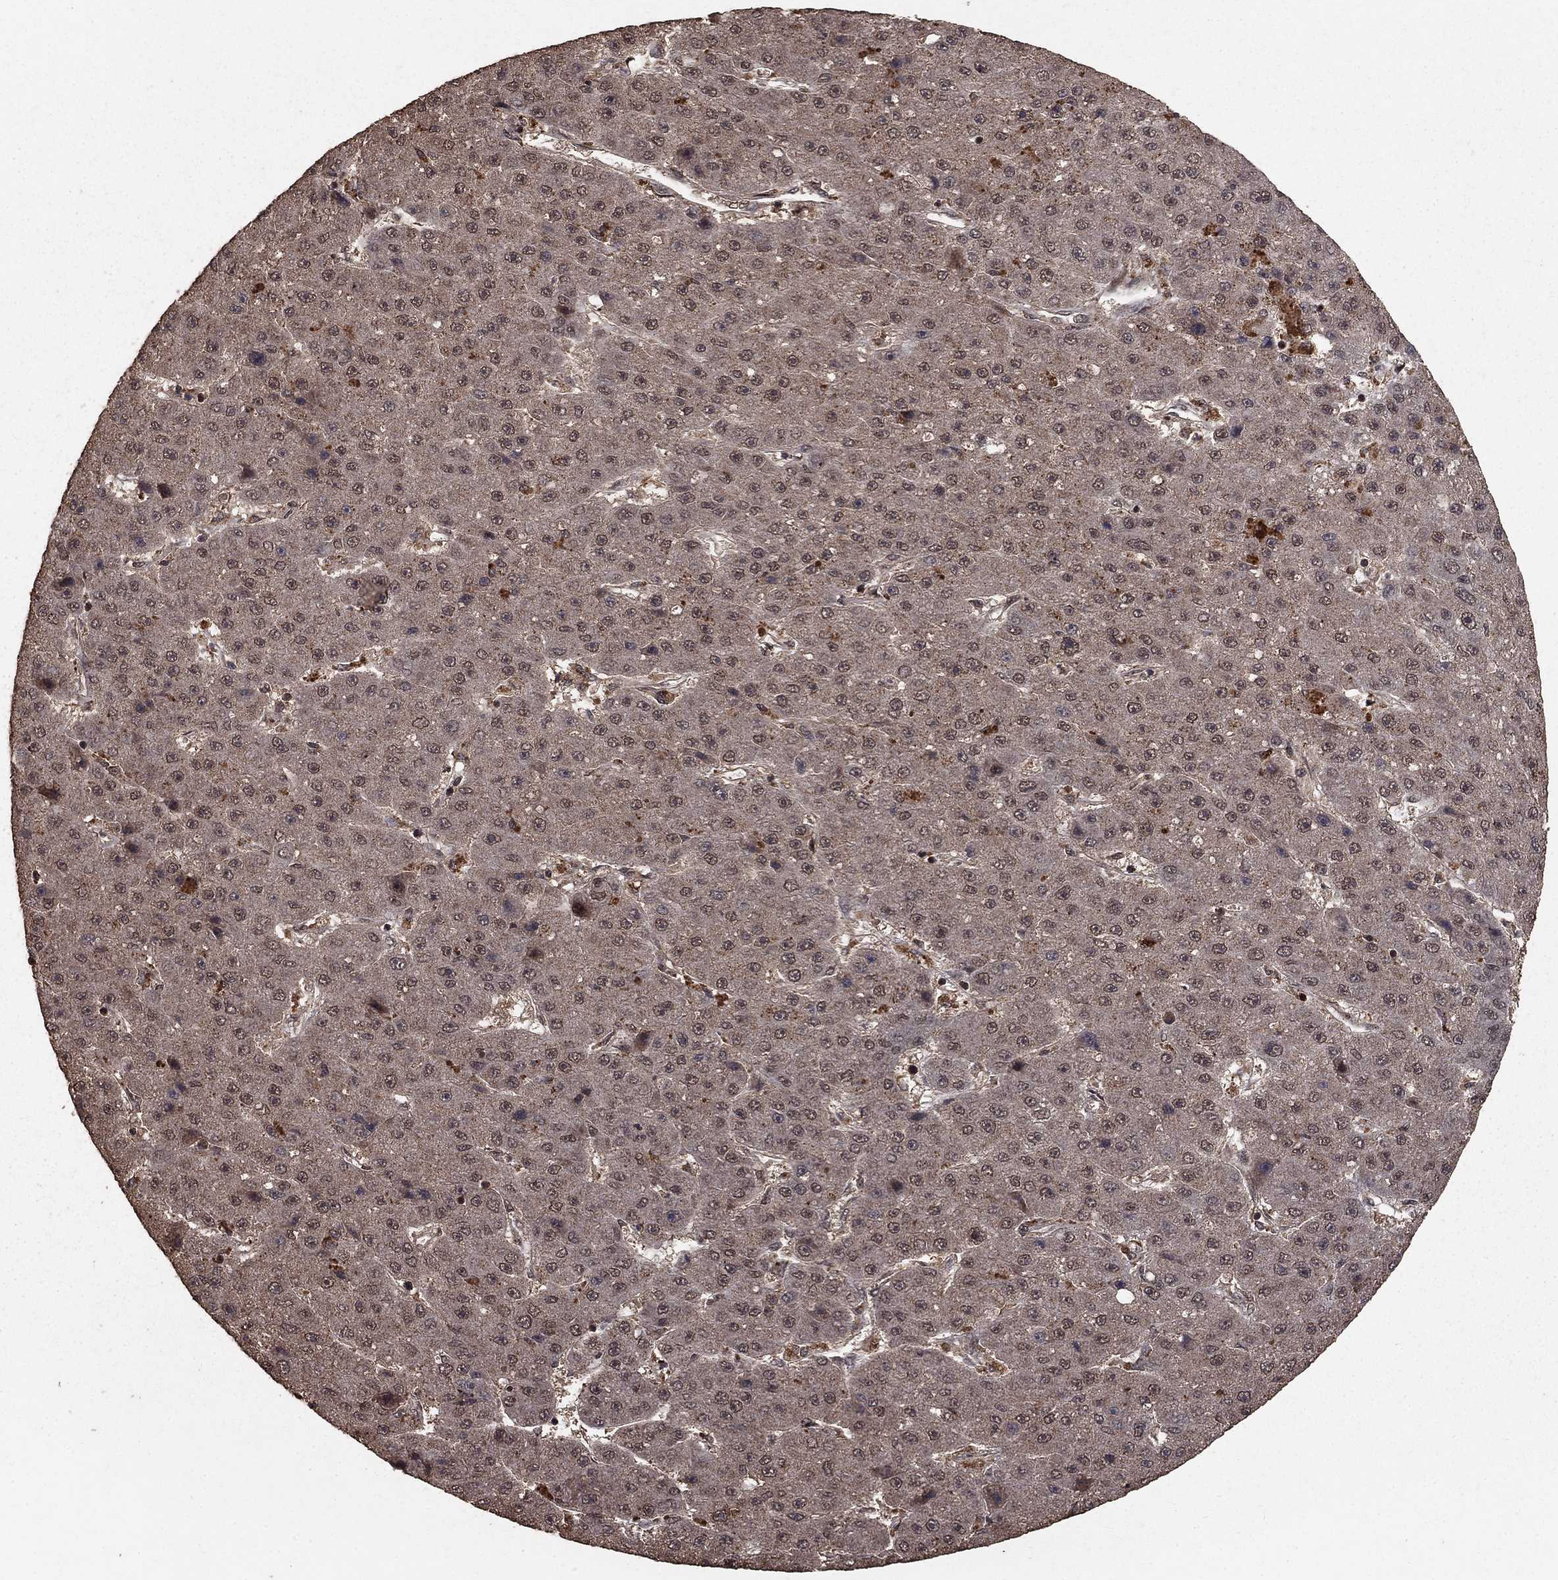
{"staining": {"intensity": "moderate", "quantity": ">75%", "location": "cytoplasmic/membranous"}, "tissue": "liver cancer", "cell_type": "Tumor cells", "image_type": "cancer", "snomed": [{"axis": "morphology", "description": "Carcinoma, Hepatocellular, NOS"}, {"axis": "topography", "description": "Liver"}], "caption": "Immunohistochemical staining of liver cancer (hepatocellular carcinoma) exhibits moderate cytoplasmic/membranous protein staining in approximately >75% of tumor cells. The protein of interest is shown in brown color, while the nuclei are stained blue.", "gene": "PRDM1", "patient": {"sex": "male", "age": 67}}